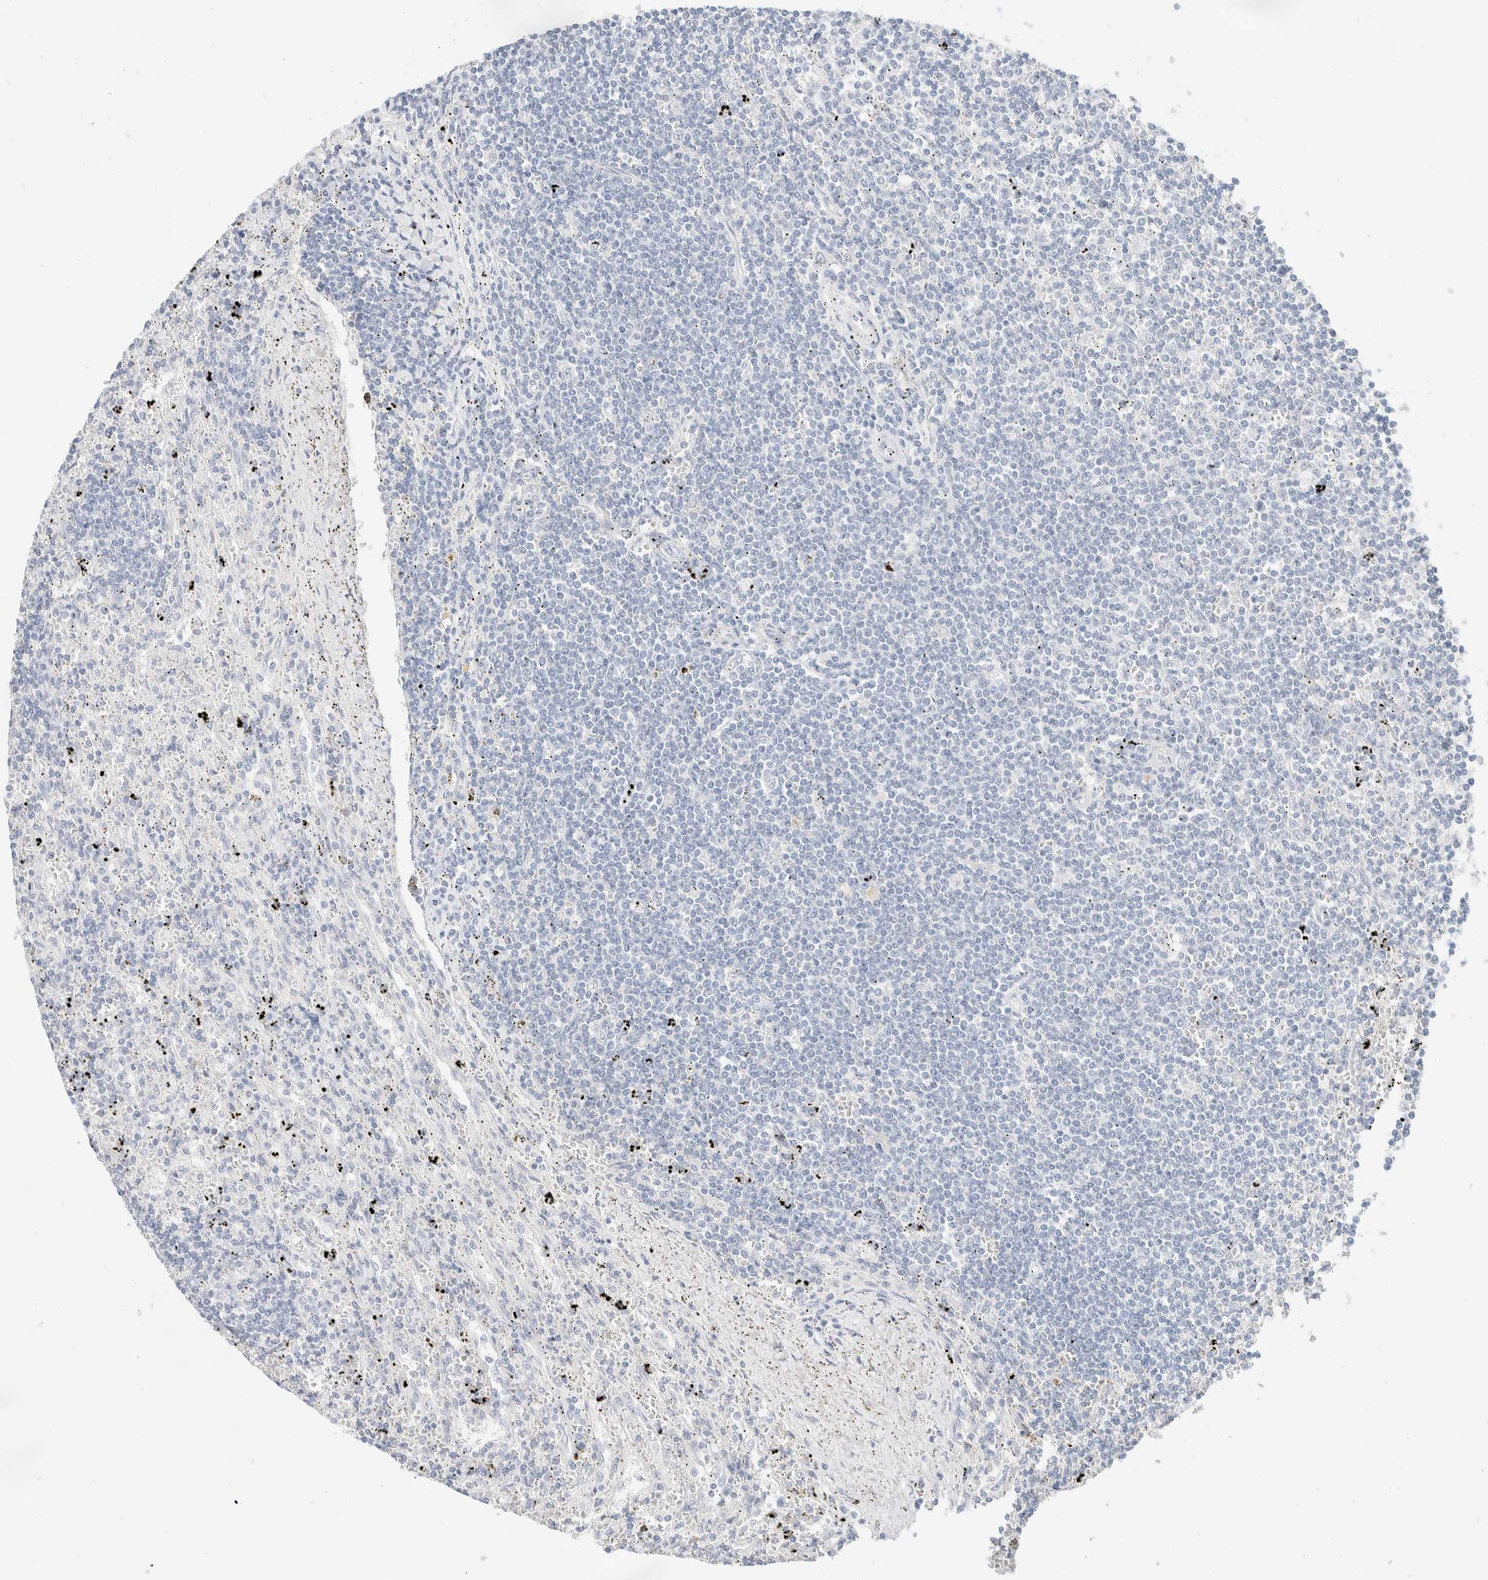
{"staining": {"intensity": "negative", "quantity": "none", "location": "none"}, "tissue": "lymphoma", "cell_type": "Tumor cells", "image_type": "cancer", "snomed": [{"axis": "morphology", "description": "Malignant lymphoma, non-Hodgkin's type, Low grade"}, {"axis": "topography", "description": "Spleen"}], "caption": "Tumor cells are negative for brown protein staining in lymphoma. (DAB IHC with hematoxylin counter stain).", "gene": "RIDA", "patient": {"sex": "male", "age": 76}}